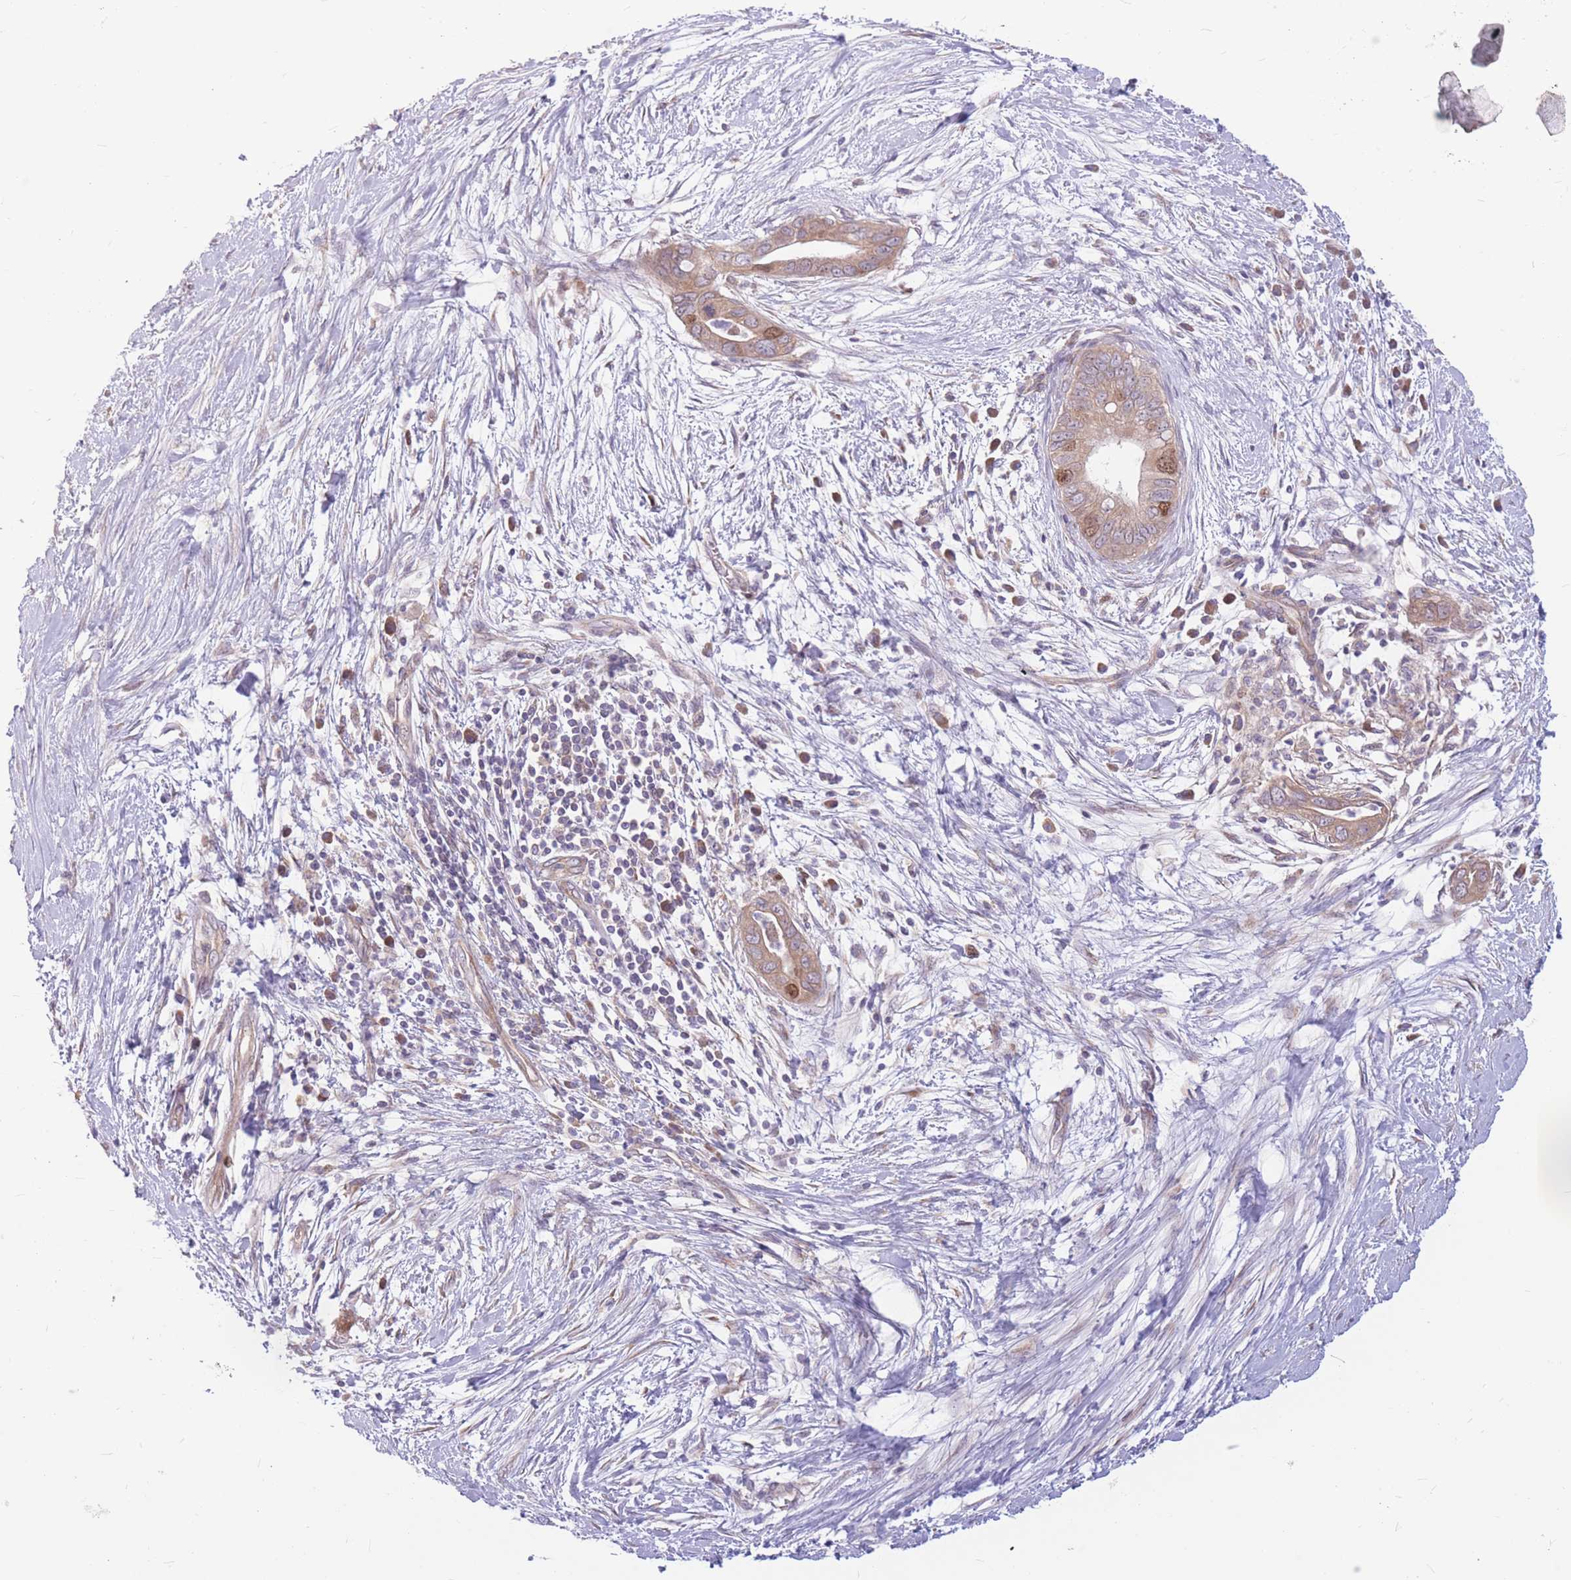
{"staining": {"intensity": "moderate", "quantity": "<25%", "location": "cytoplasmic/membranous,nuclear"}, "tissue": "pancreatic cancer", "cell_type": "Tumor cells", "image_type": "cancer", "snomed": [{"axis": "morphology", "description": "Adenocarcinoma, NOS"}, {"axis": "topography", "description": "Pancreas"}], "caption": "A low amount of moderate cytoplasmic/membranous and nuclear positivity is identified in approximately <25% of tumor cells in pancreatic adenocarcinoma tissue.", "gene": "GMNN", "patient": {"sex": "male", "age": 75}}